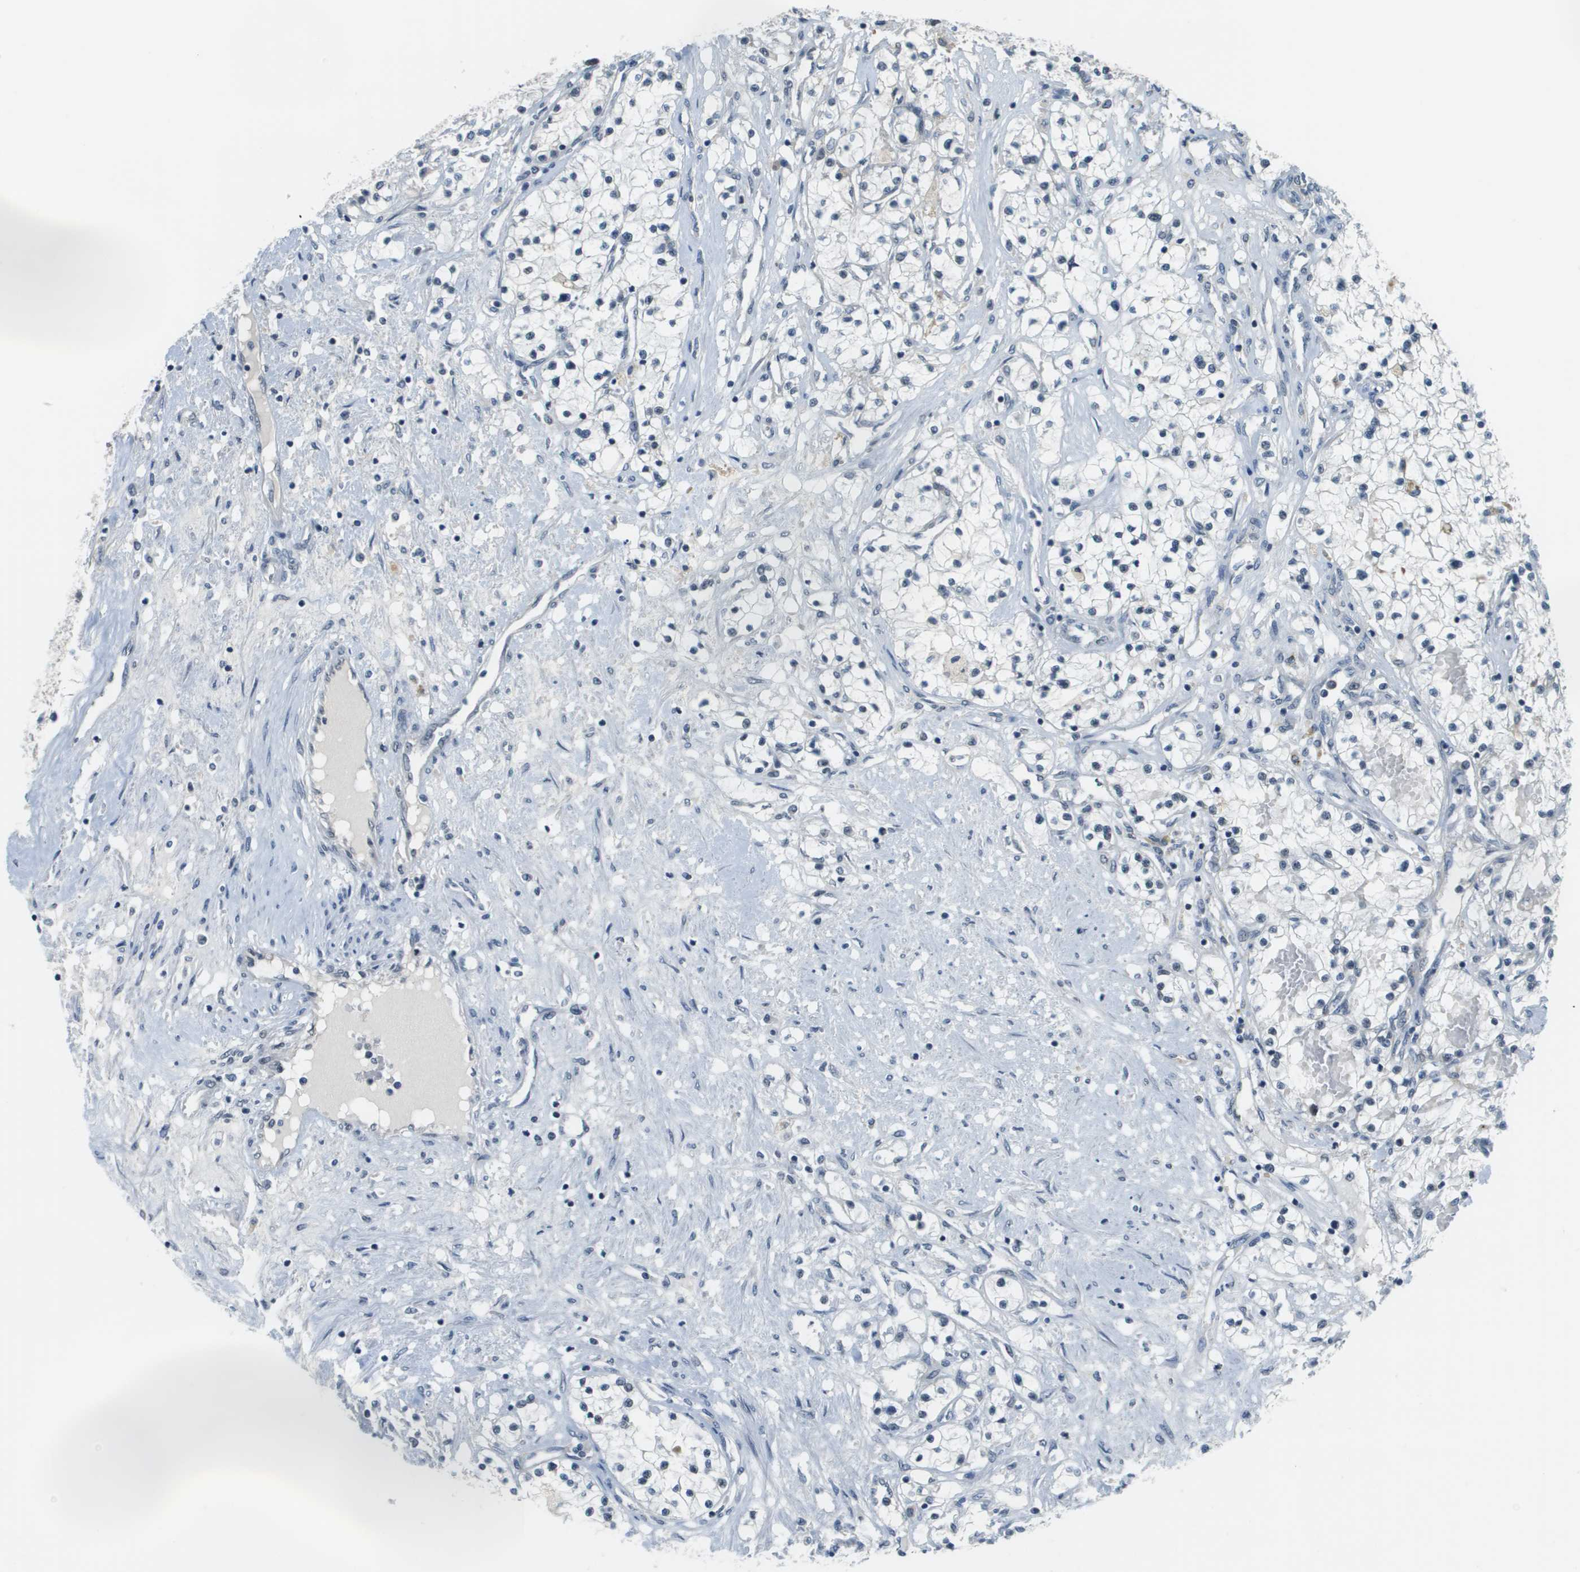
{"staining": {"intensity": "negative", "quantity": "none", "location": "none"}, "tissue": "renal cancer", "cell_type": "Tumor cells", "image_type": "cancer", "snomed": [{"axis": "morphology", "description": "Adenocarcinoma, NOS"}, {"axis": "topography", "description": "Kidney"}], "caption": "The photomicrograph shows no significant staining in tumor cells of renal cancer (adenocarcinoma). (Immunohistochemistry, brightfield microscopy, high magnification).", "gene": "CBX5", "patient": {"sex": "male", "age": 68}}